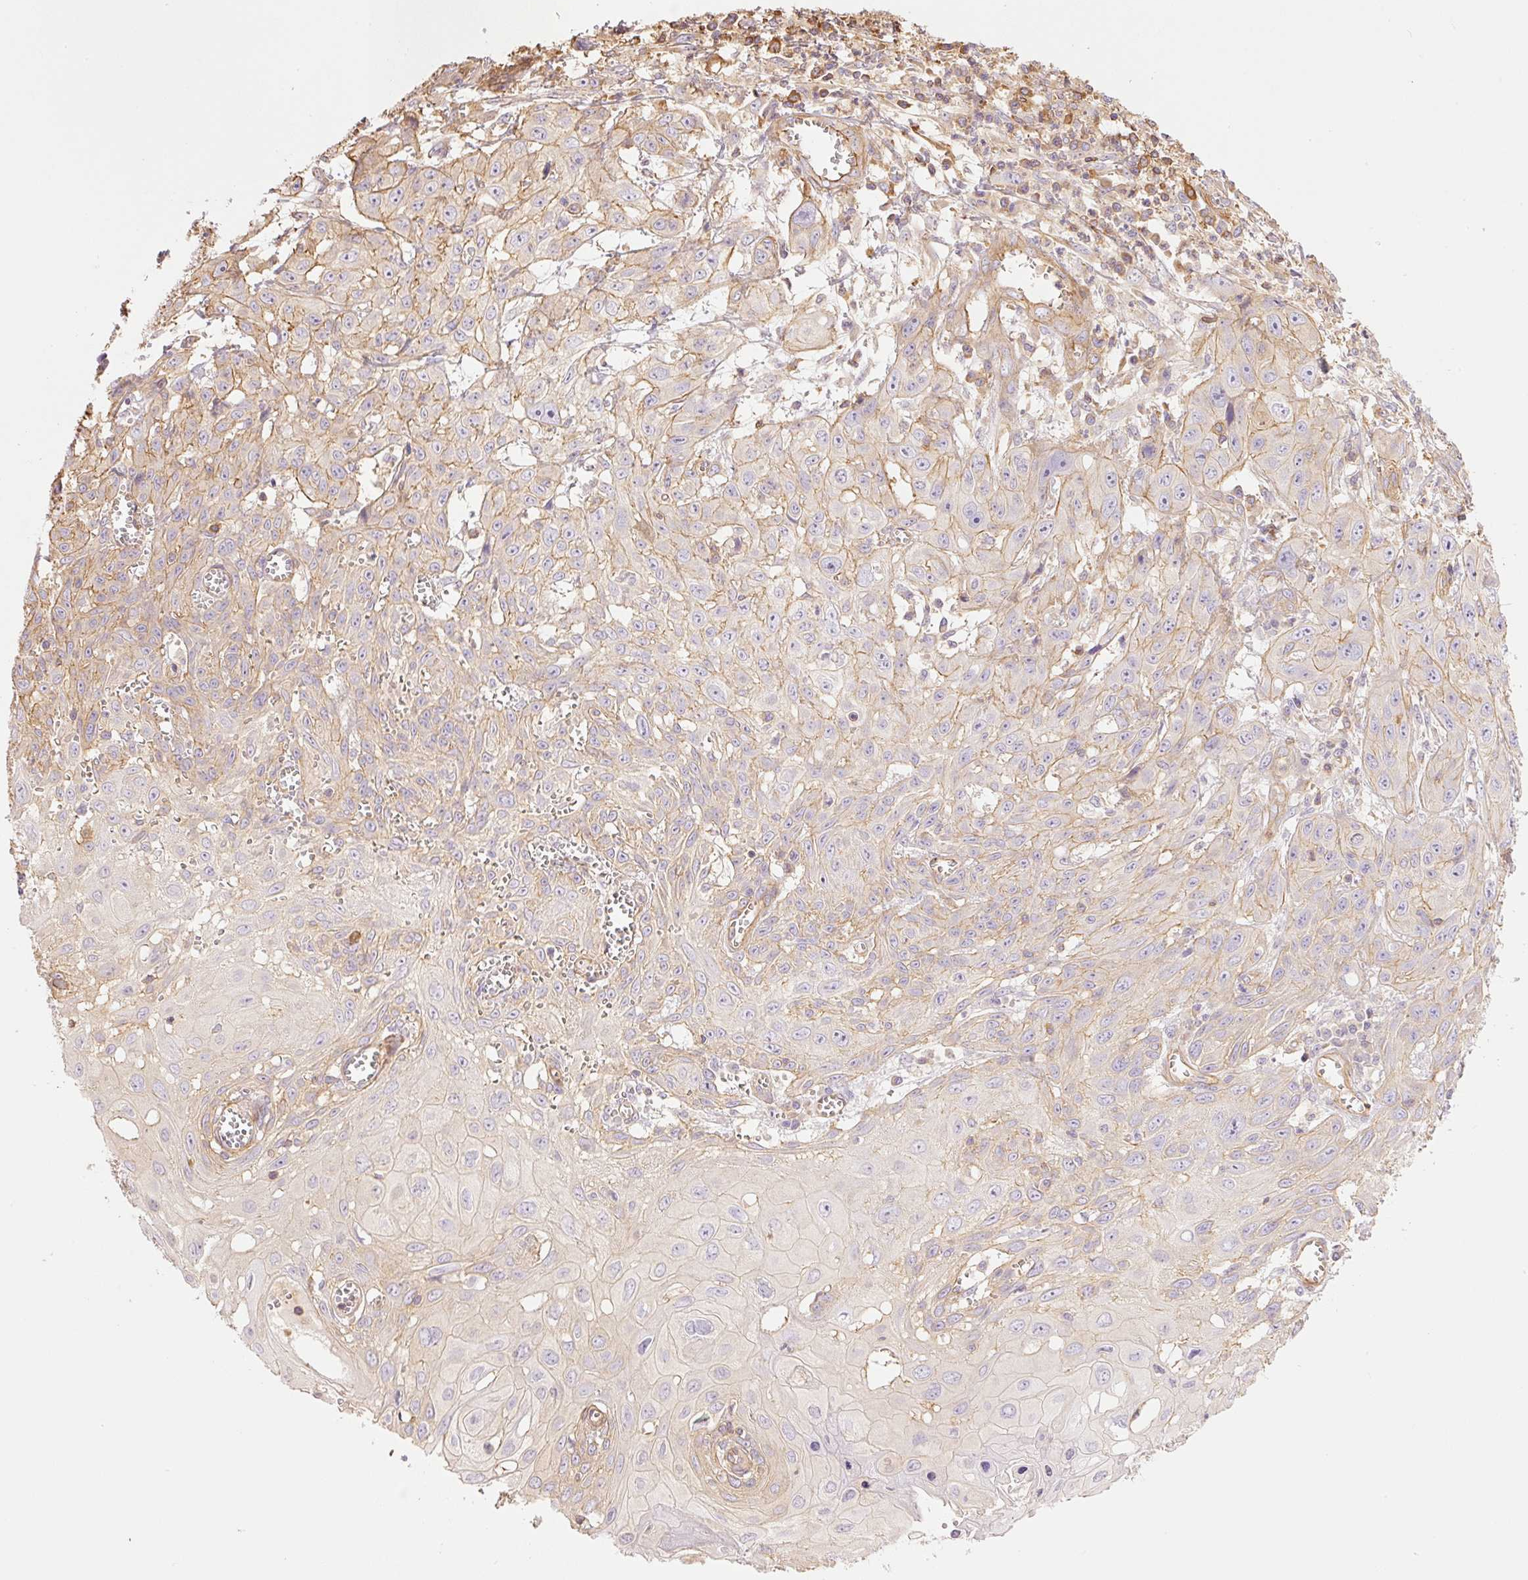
{"staining": {"intensity": "weak", "quantity": "25%-75%", "location": "cytoplasmic/membranous"}, "tissue": "skin cancer", "cell_type": "Tumor cells", "image_type": "cancer", "snomed": [{"axis": "morphology", "description": "Squamous cell carcinoma, NOS"}, {"axis": "topography", "description": "Skin"}, {"axis": "topography", "description": "Vulva"}], "caption": "Immunohistochemistry image of neoplastic tissue: skin cancer stained using immunohistochemistry shows low levels of weak protein expression localized specifically in the cytoplasmic/membranous of tumor cells, appearing as a cytoplasmic/membranous brown color.", "gene": "PPP1R1B", "patient": {"sex": "female", "age": 71}}